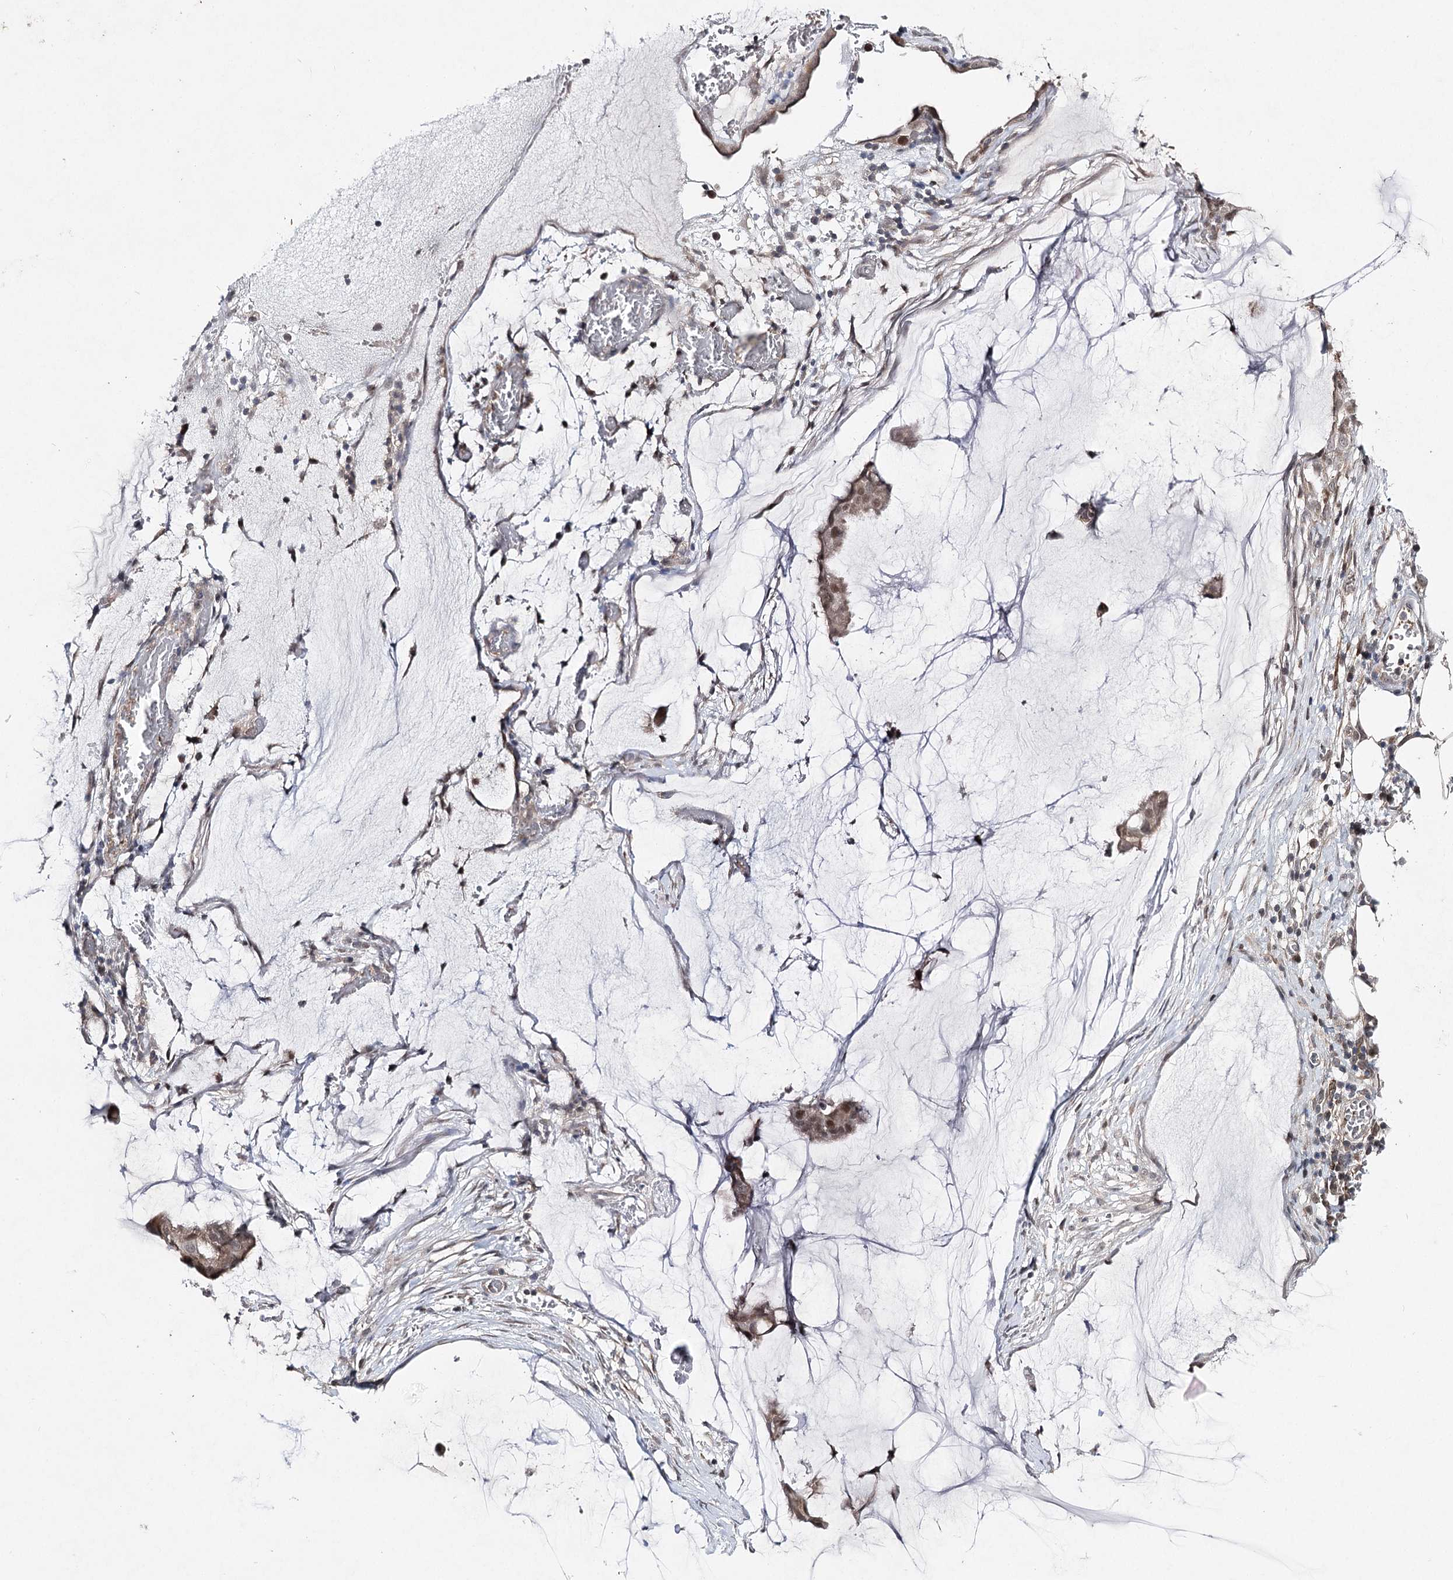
{"staining": {"intensity": "moderate", "quantity": "25%-75%", "location": "nuclear"}, "tissue": "ovarian cancer", "cell_type": "Tumor cells", "image_type": "cancer", "snomed": [{"axis": "morphology", "description": "Cystadenocarcinoma, mucinous, NOS"}, {"axis": "topography", "description": "Ovary"}], "caption": "Protein analysis of ovarian cancer tissue demonstrates moderate nuclear positivity in approximately 25%-75% of tumor cells.", "gene": "HSD11B2", "patient": {"sex": "female", "age": 73}}